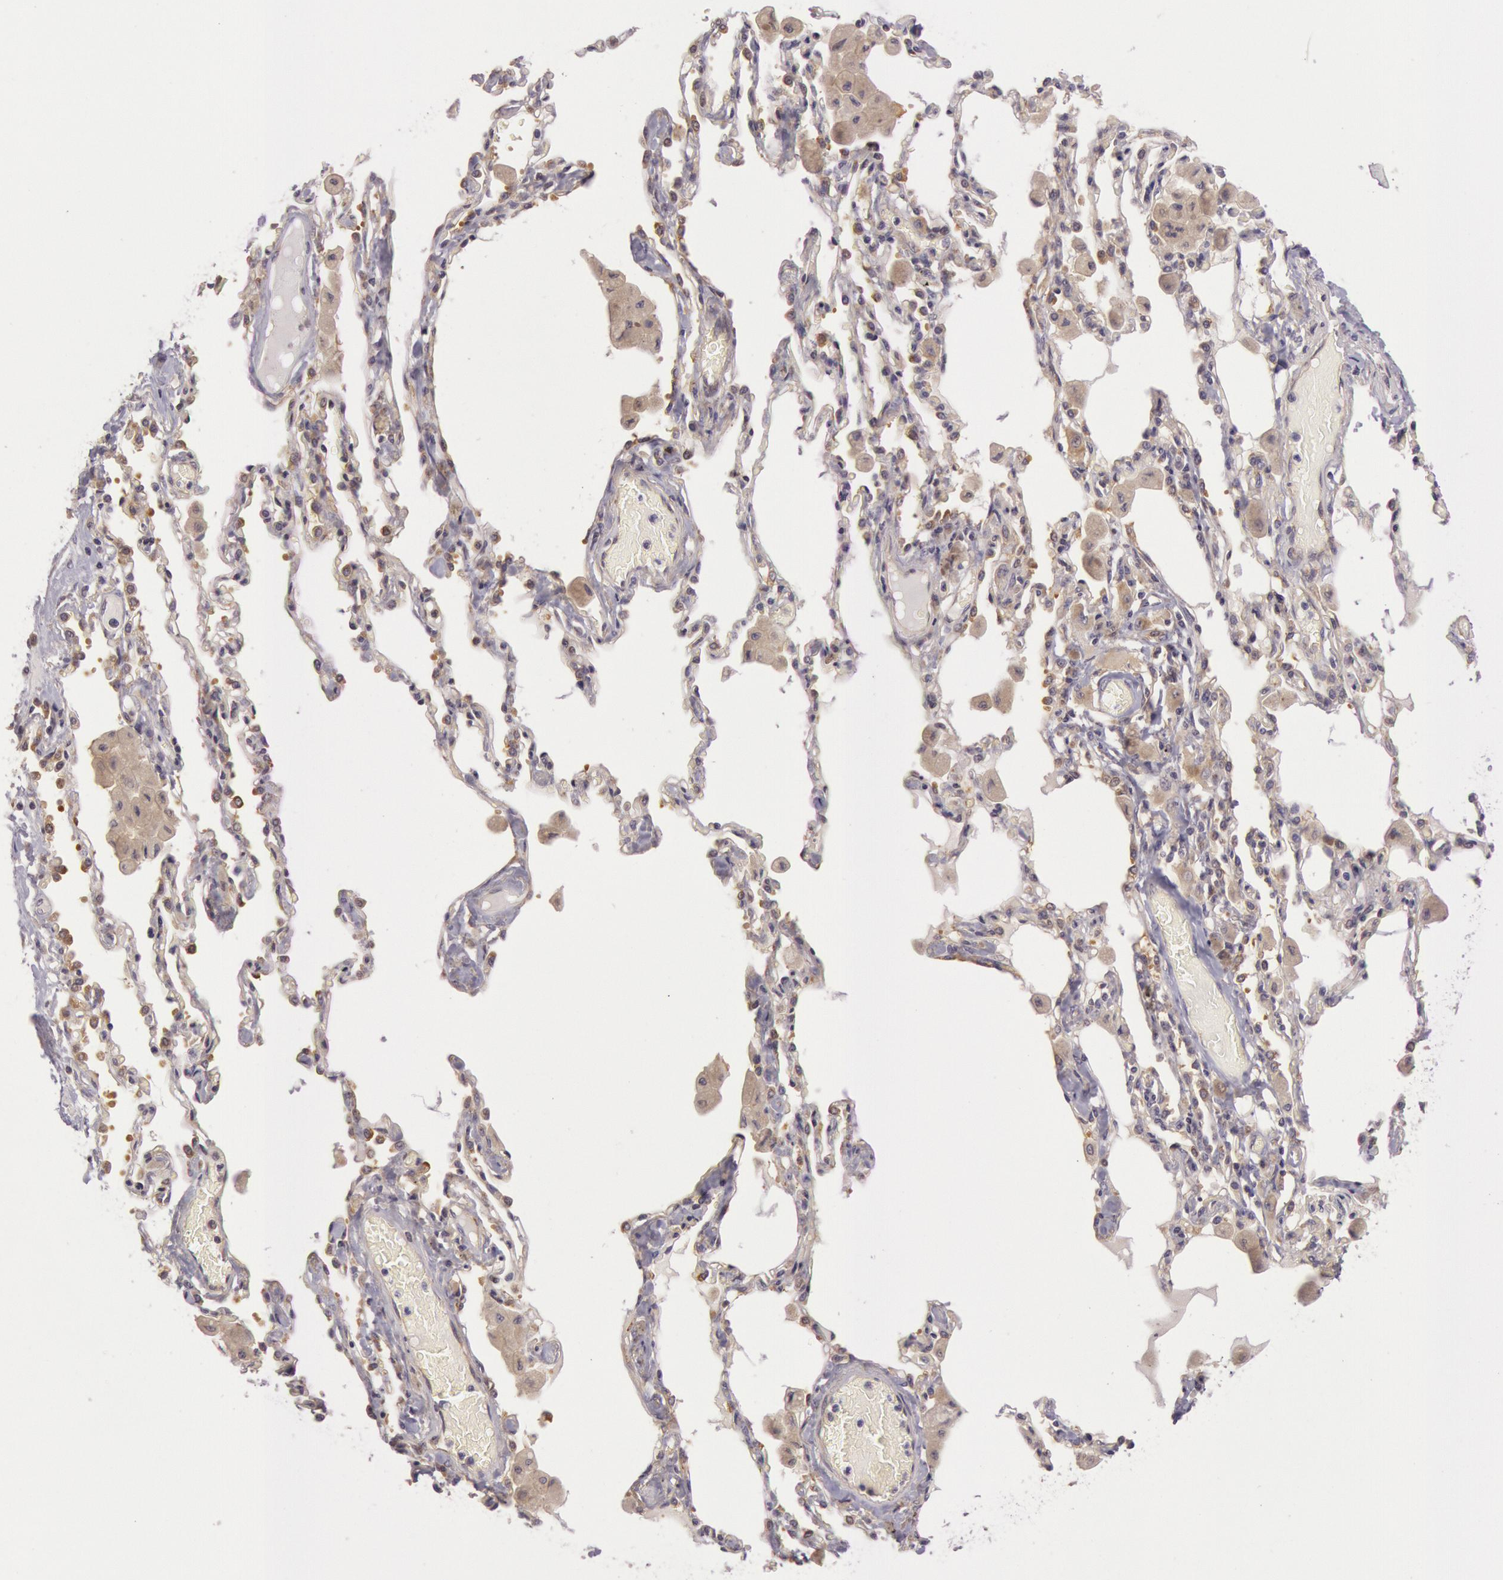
{"staining": {"intensity": "moderate", "quantity": ">75%", "location": "cytoplasmic/membranous"}, "tissue": "bronchus", "cell_type": "Respiratory epithelial cells", "image_type": "normal", "snomed": [{"axis": "morphology", "description": "Normal tissue, NOS"}, {"axis": "morphology", "description": "Squamous cell carcinoma, NOS"}, {"axis": "topography", "description": "Bronchus"}, {"axis": "topography", "description": "Lung"}], "caption": "The histopathology image demonstrates immunohistochemical staining of unremarkable bronchus. There is moderate cytoplasmic/membranous staining is appreciated in about >75% of respiratory epithelial cells.", "gene": "CHUK", "patient": {"sex": "female", "age": 47}}